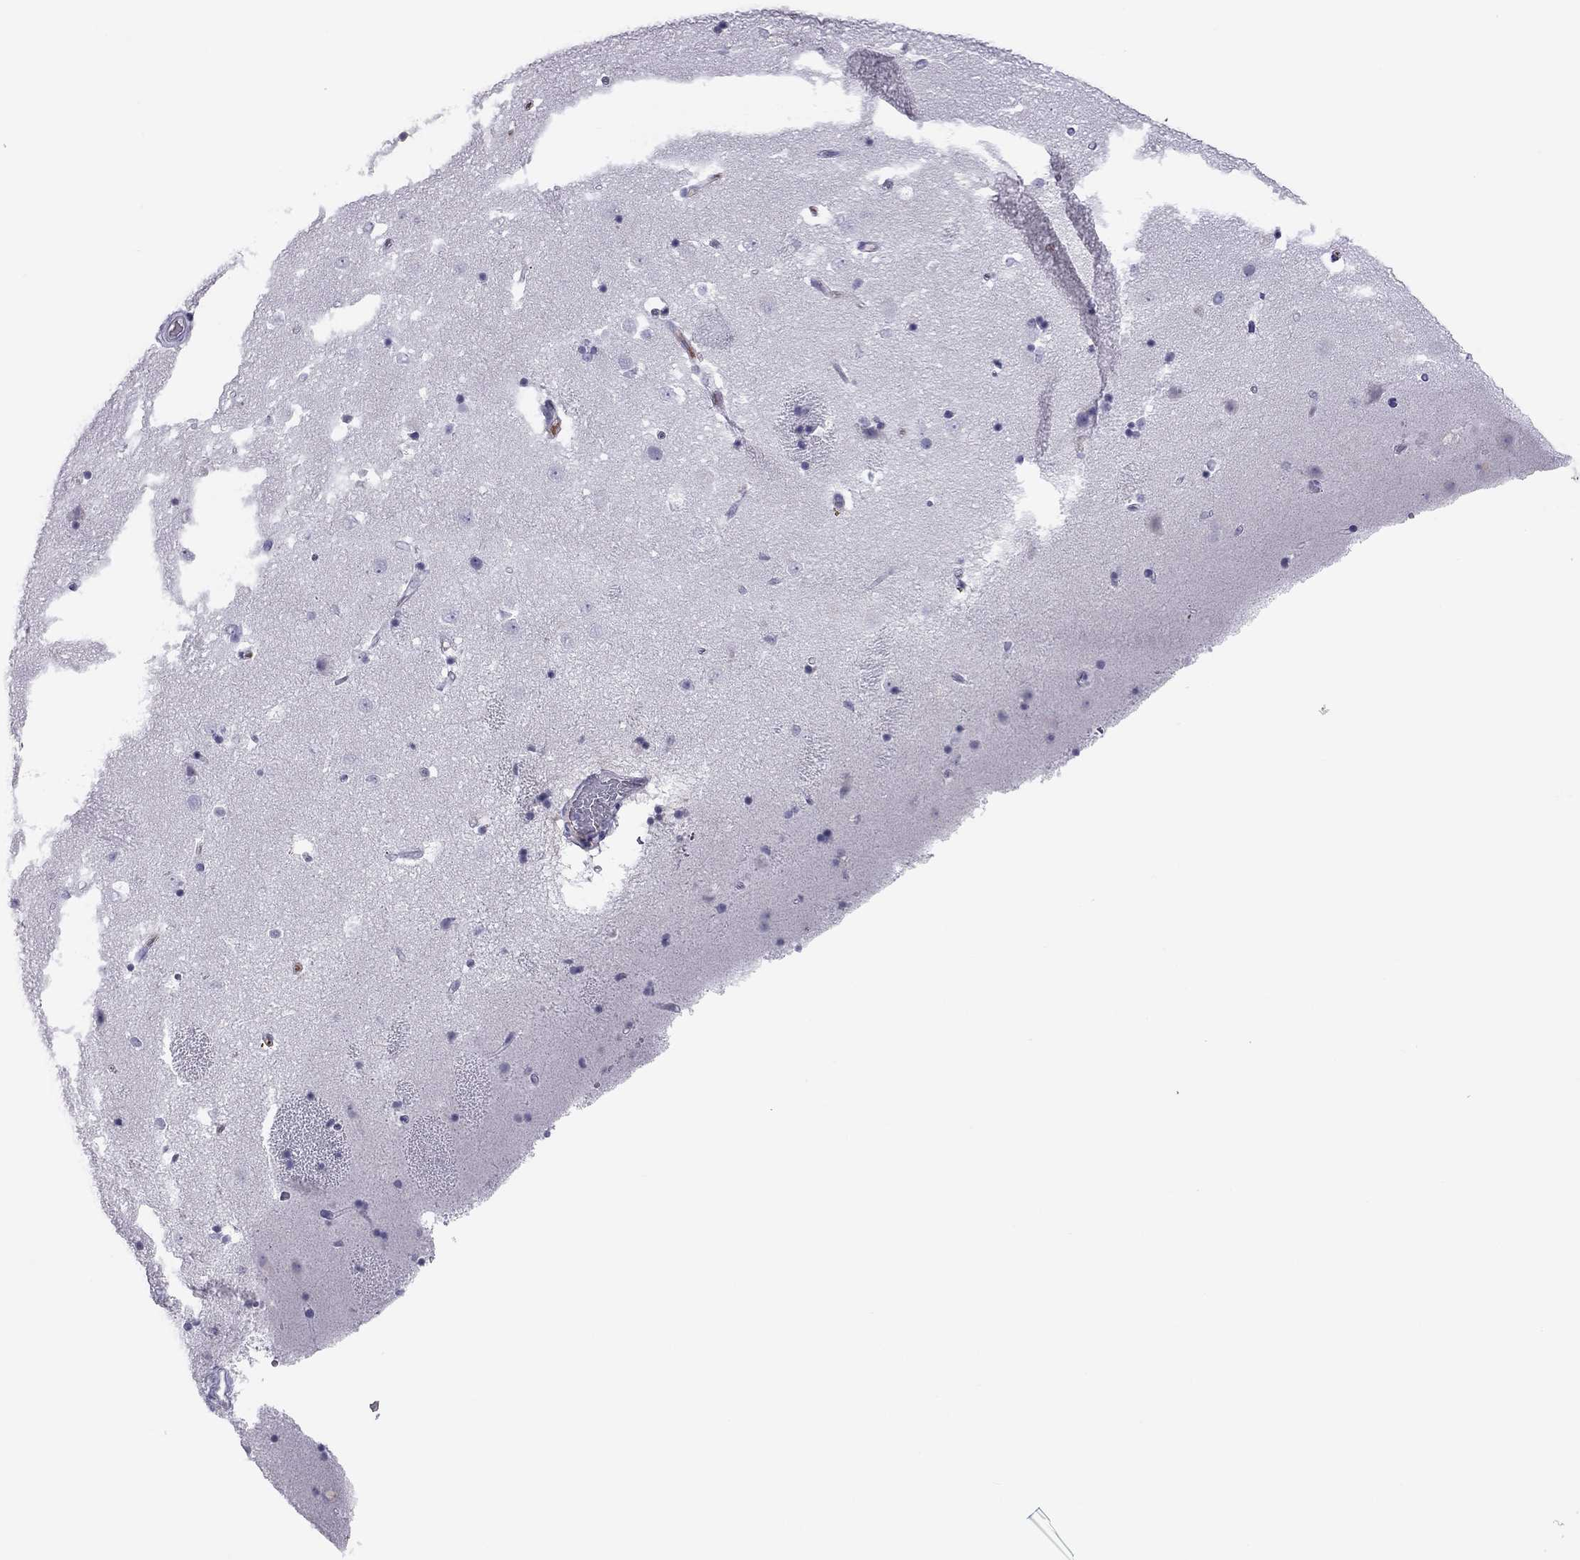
{"staining": {"intensity": "negative", "quantity": "none", "location": "none"}, "tissue": "caudate", "cell_type": "Glial cells", "image_type": "normal", "snomed": [{"axis": "morphology", "description": "Normal tissue, NOS"}, {"axis": "topography", "description": "Lateral ventricle wall"}], "caption": "Immunohistochemistry (IHC) of benign human caudate demonstrates no staining in glial cells.", "gene": "KLRG1", "patient": {"sex": "male", "age": 51}}